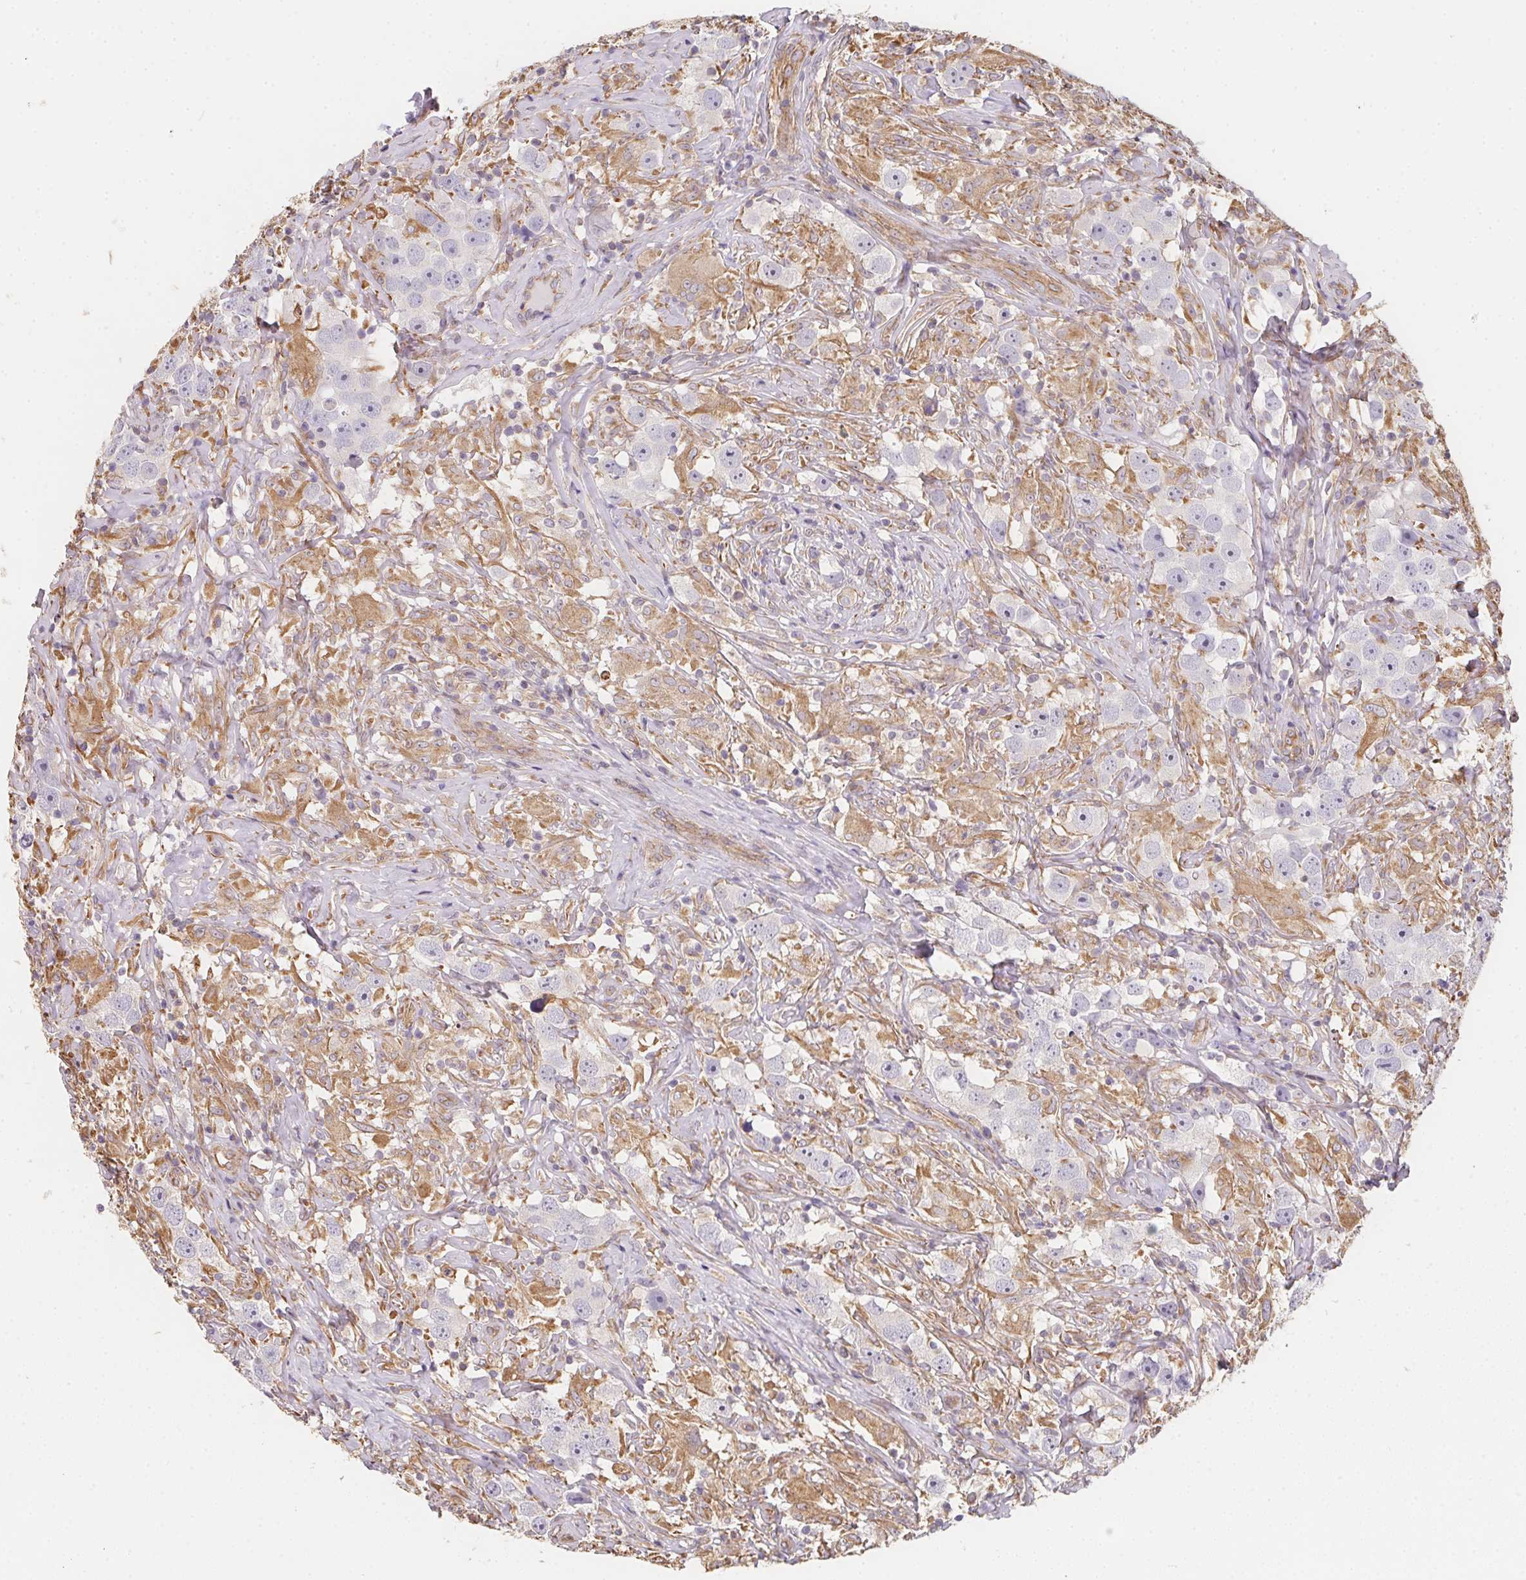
{"staining": {"intensity": "negative", "quantity": "none", "location": "none"}, "tissue": "testis cancer", "cell_type": "Tumor cells", "image_type": "cancer", "snomed": [{"axis": "morphology", "description": "Seminoma, NOS"}, {"axis": "topography", "description": "Testis"}], "caption": "Tumor cells are negative for brown protein staining in testis cancer (seminoma).", "gene": "TBKBP1", "patient": {"sex": "male", "age": 49}}